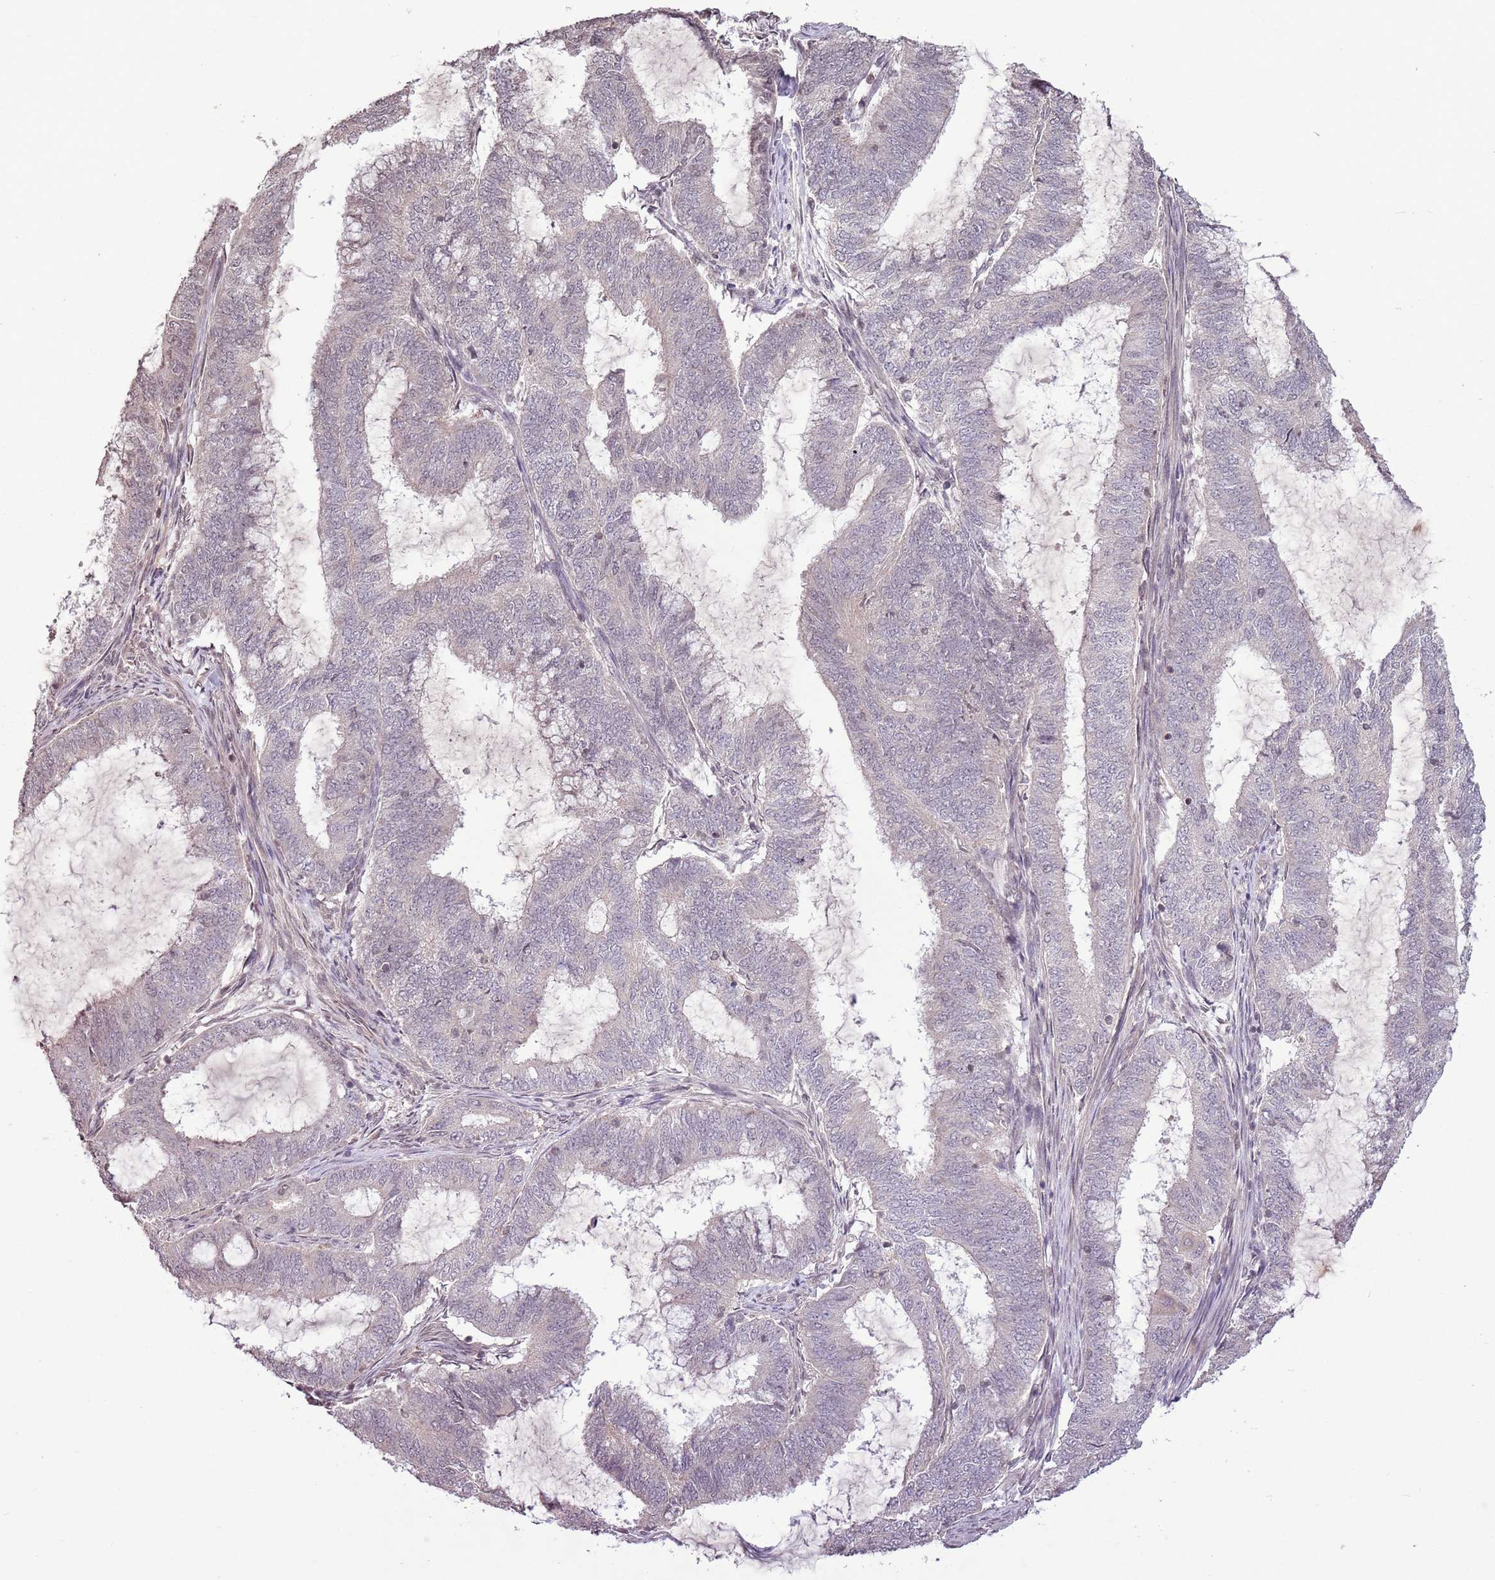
{"staining": {"intensity": "negative", "quantity": "none", "location": "none"}, "tissue": "endometrial cancer", "cell_type": "Tumor cells", "image_type": "cancer", "snomed": [{"axis": "morphology", "description": "Adenocarcinoma, NOS"}, {"axis": "topography", "description": "Endometrium"}], "caption": "Endometrial cancer (adenocarcinoma) stained for a protein using immunohistochemistry (IHC) displays no expression tumor cells.", "gene": "CAPN9", "patient": {"sex": "female", "age": 51}}